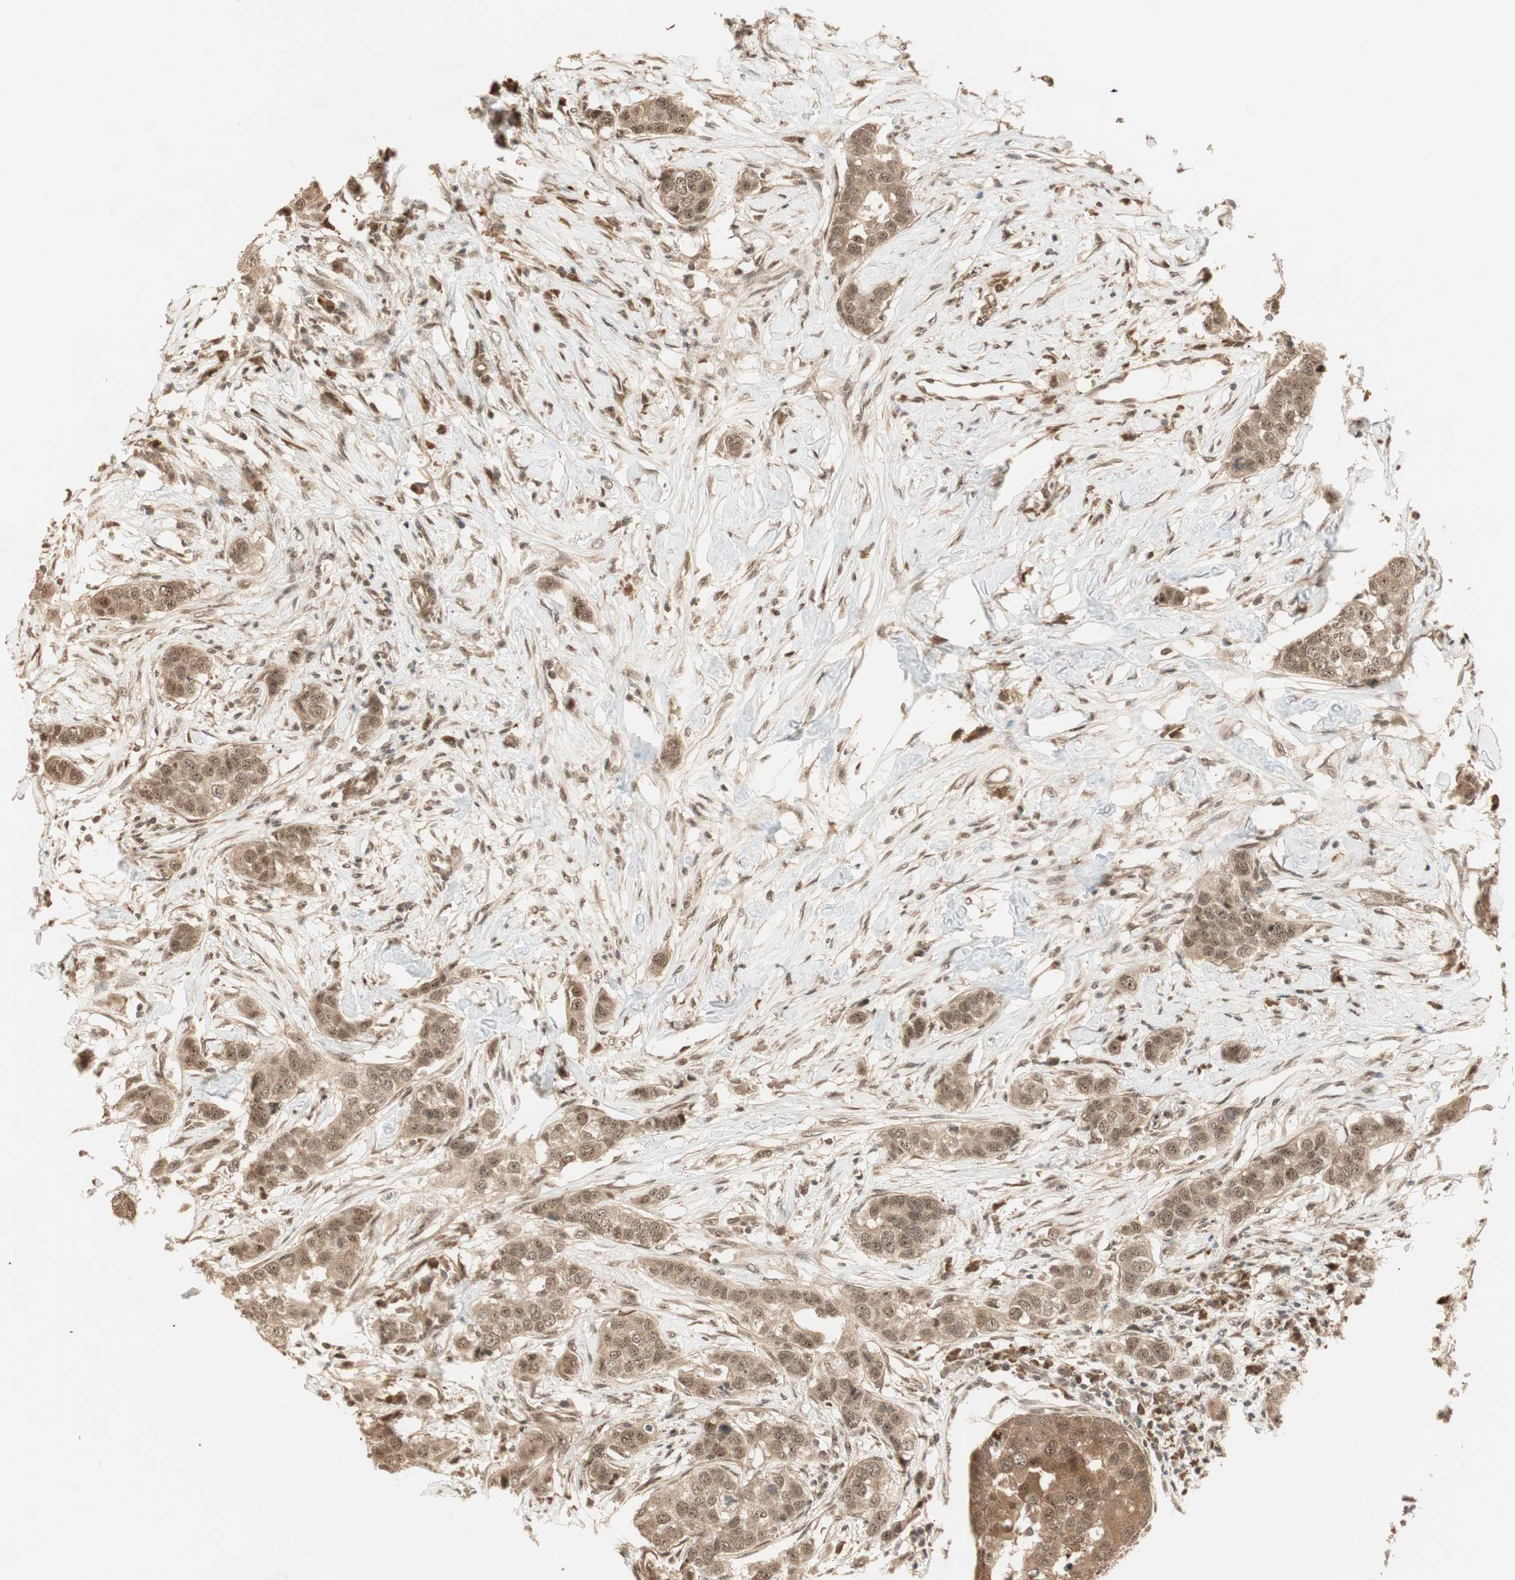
{"staining": {"intensity": "moderate", "quantity": ">75%", "location": "cytoplasmic/membranous,nuclear"}, "tissue": "breast cancer", "cell_type": "Tumor cells", "image_type": "cancer", "snomed": [{"axis": "morphology", "description": "Duct carcinoma"}, {"axis": "topography", "description": "Breast"}], "caption": "A histopathology image of human breast cancer stained for a protein reveals moderate cytoplasmic/membranous and nuclear brown staining in tumor cells.", "gene": "ZSCAN31", "patient": {"sex": "female", "age": 50}}